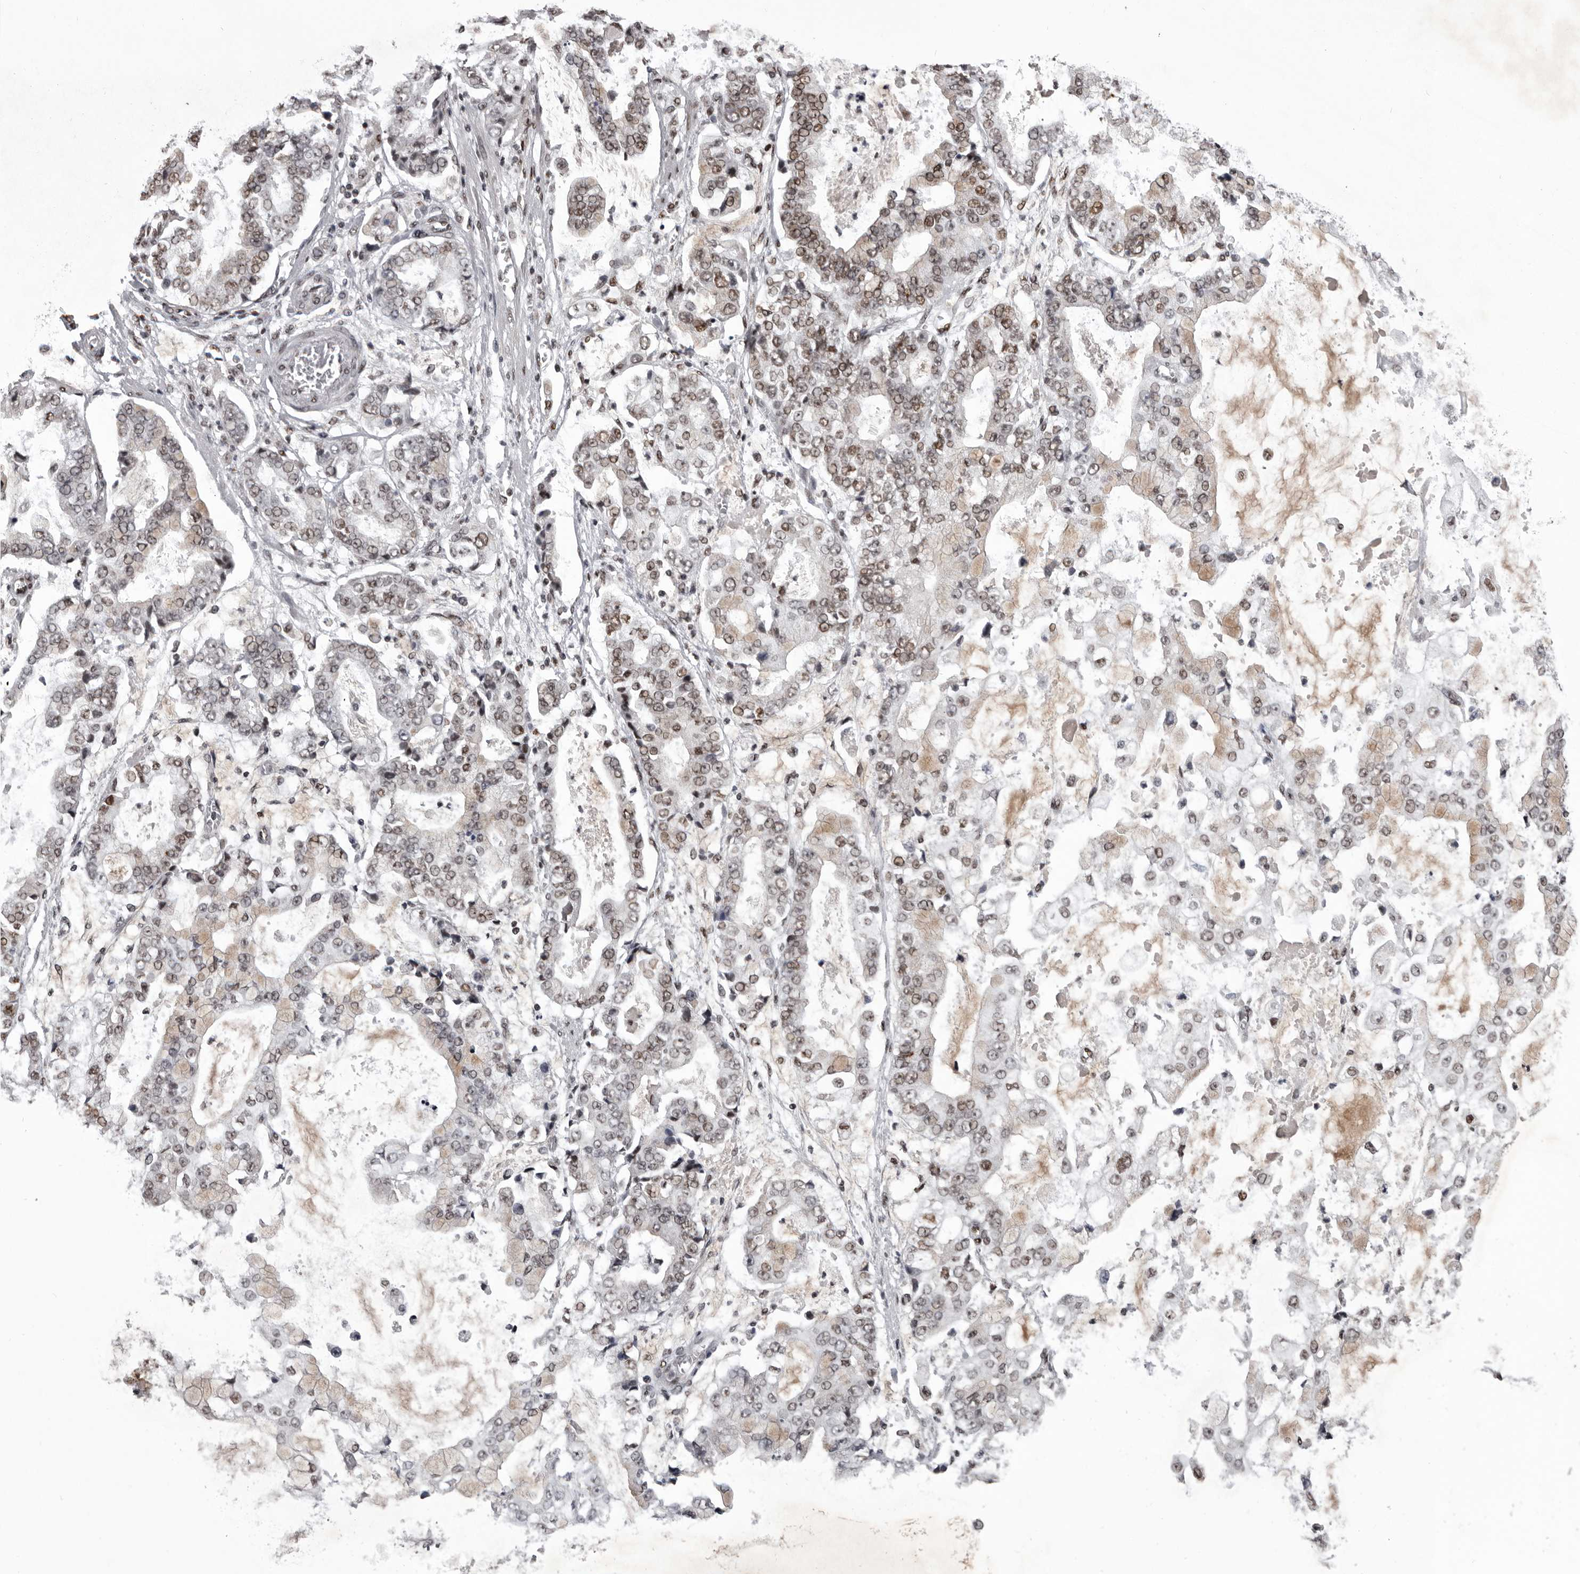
{"staining": {"intensity": "moderate", "quantity": "25%-75%", "location": "nuclear"}, "tissue": "stomach cancer", "cell_type": "Tumor cells", "image_type": "cancer", "snomed": [{"axis": "morphology", "description": "Adenocarcinoma, NOS"}, {"axis": "topography", "description": "Stomach"}], "caption": "Tumor cells exhibit medium levels of moderate nuclear expression in about 25%-75% of cells in human stomach cancer. The staining was performed using DAB (3,3'-diaminobenzidine), with brown indicating positive protein expression. Nuclei are stained blue with hematoxylin.", "gene": "NUMA1", "patient": {"sex": "male", "age": 76}}